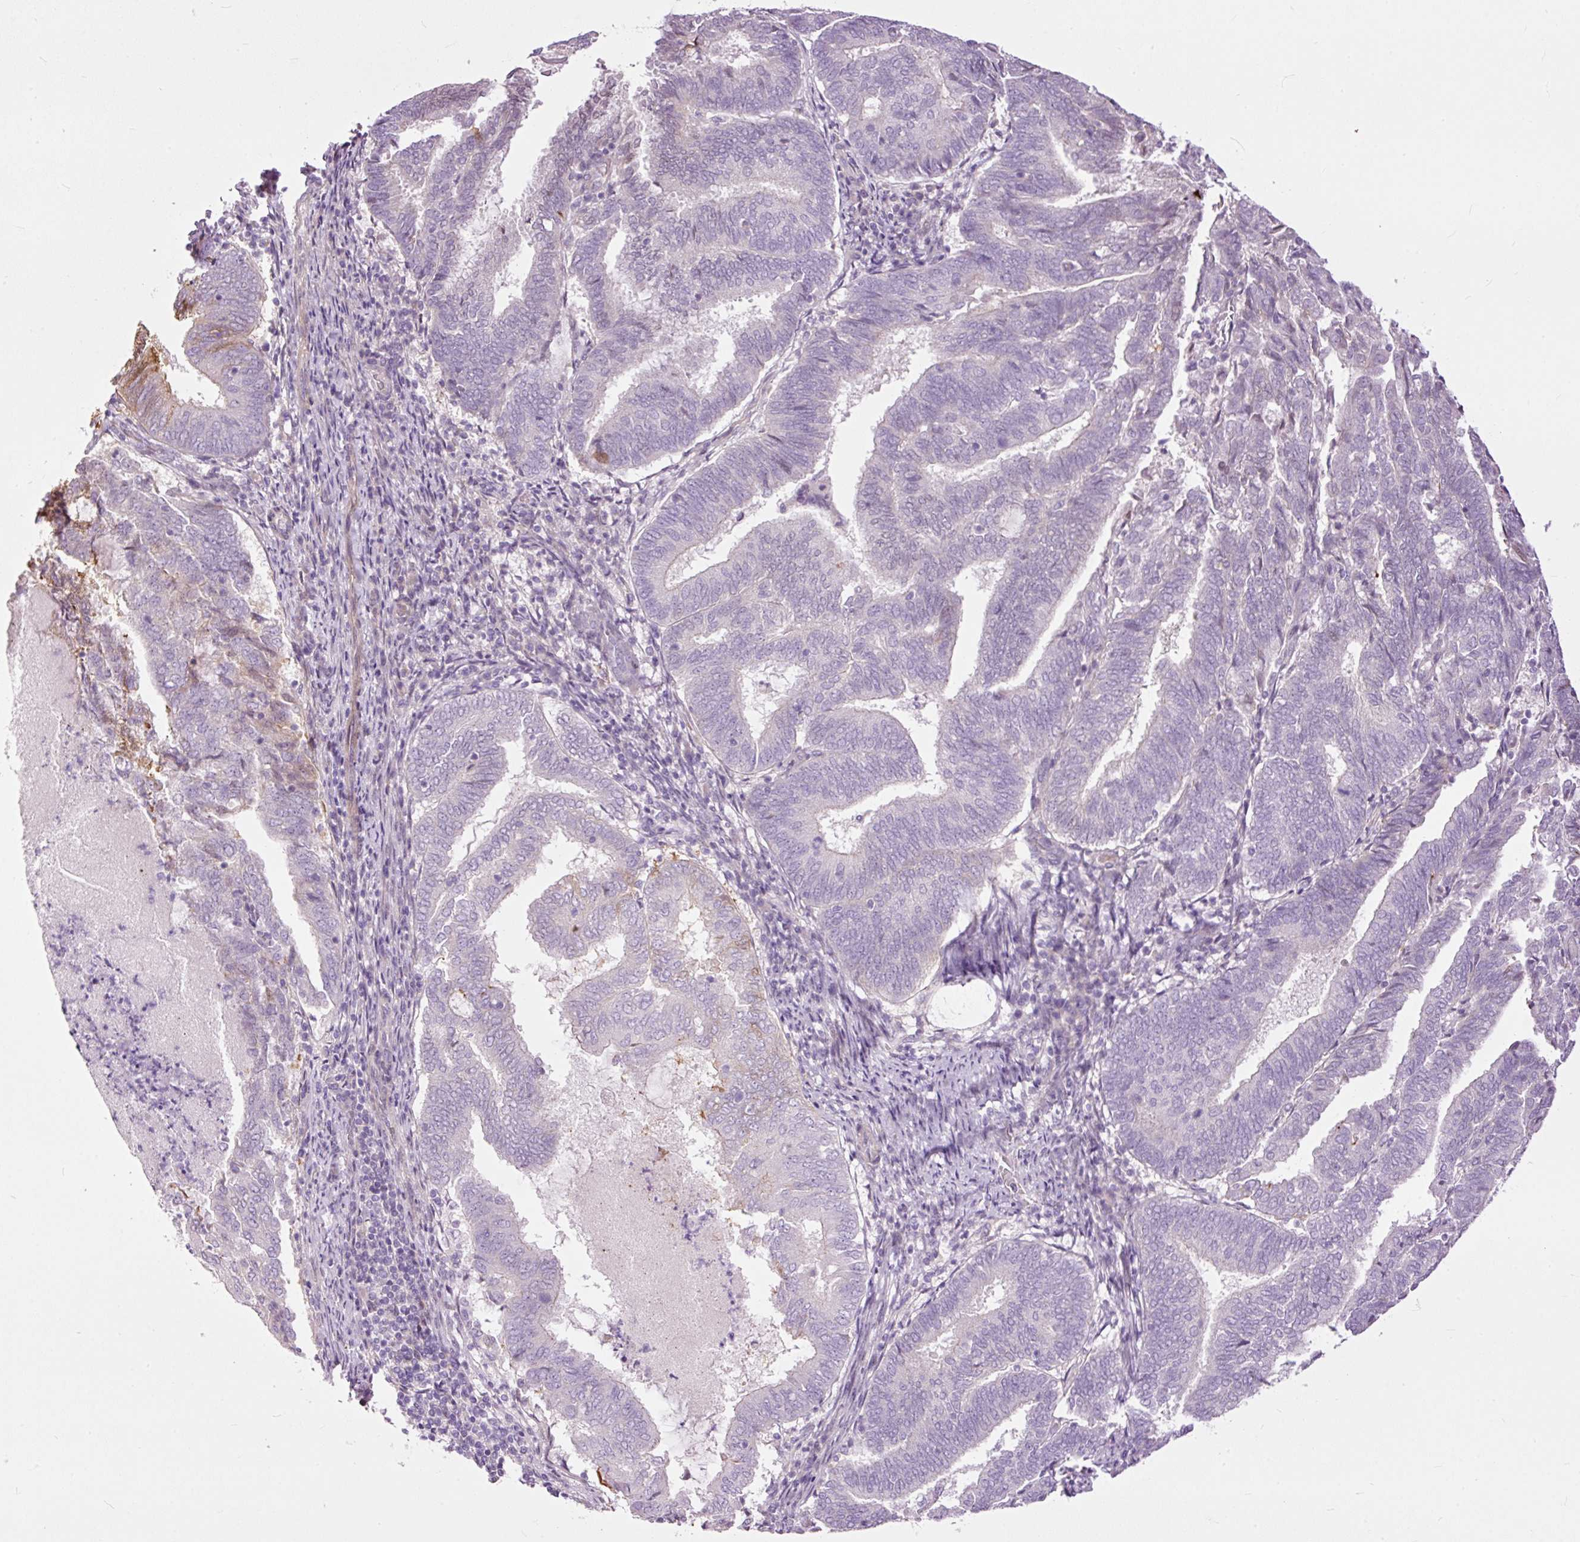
{"staining": {"intensity": "negative", "quantity": "none", "location": "none"}, "tissue": "endometrial cancer", "cell_type": "Tumor cells", "image_type": "cancer", "snomed": [{"axis": "morphology", "description": "Adenocarcinoma, NOS"}, {"axis": "topography", "description": "Endometrium"}], "caption": "Tumor cells show no significant staining in adenocarcinoma (endometrial).", "gene": "FCRL4", "patient": {"sex": "female", "age": 80}}